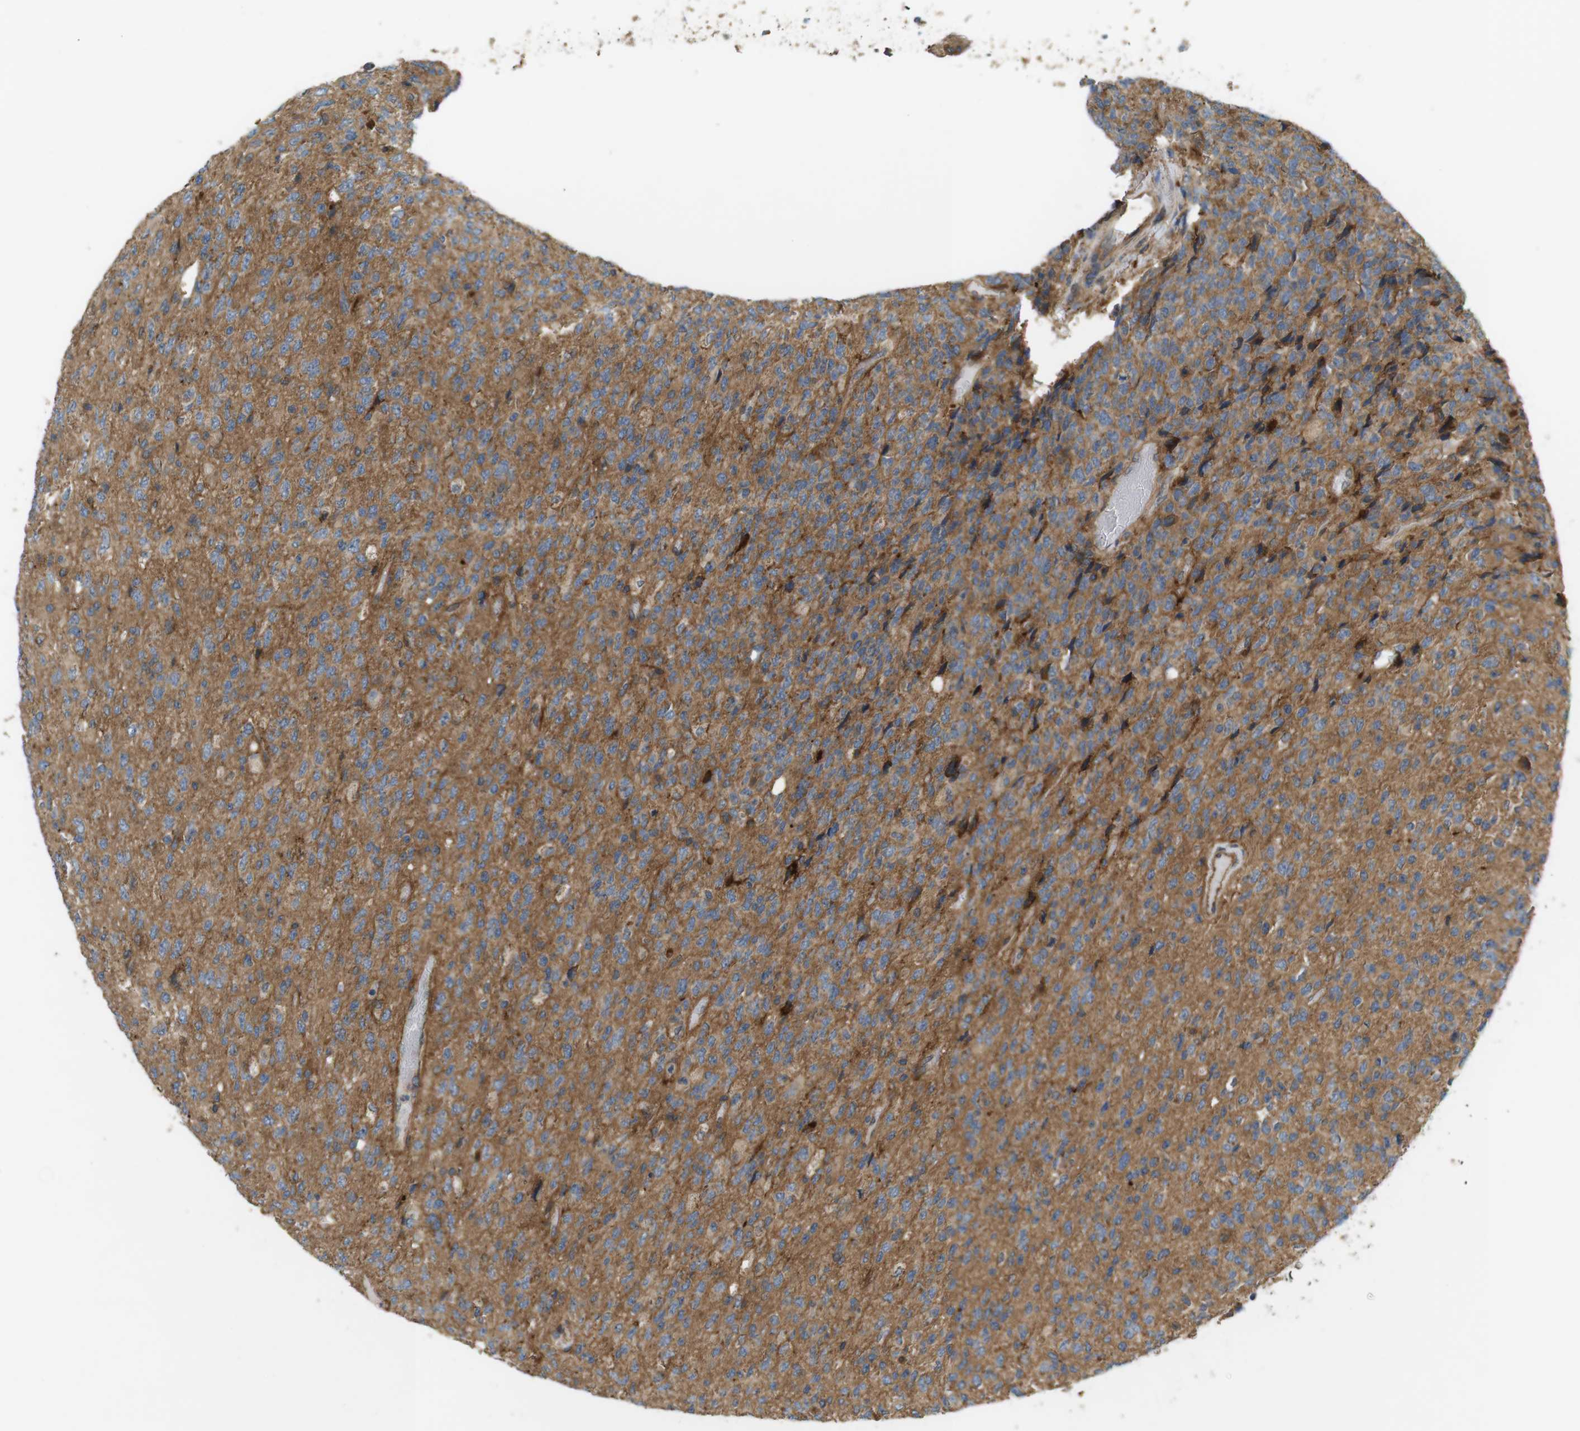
{"staining": {"intensity": "weak", "quantity": "25%-75%", "location": "cytoplasmic/membranous"}, "tissue": "glioma", "cell_type": "Tumor cells", "image_type": "cancer", "snomed": [{"axis": "morphology", "description": "Glioma, malignant, High grade"}, {"axis": "topography", "description": "pancreas cauda"}], "caption": "Tumor cells reveal weak cytoplasmic/membranous expression in about 25%-75% of cells in glioma. (brown staining indicates protein expression, while blue staining denotes nuclei).", "gene": "DDAH2", "patient": {"sex": "male", "age": 60}}